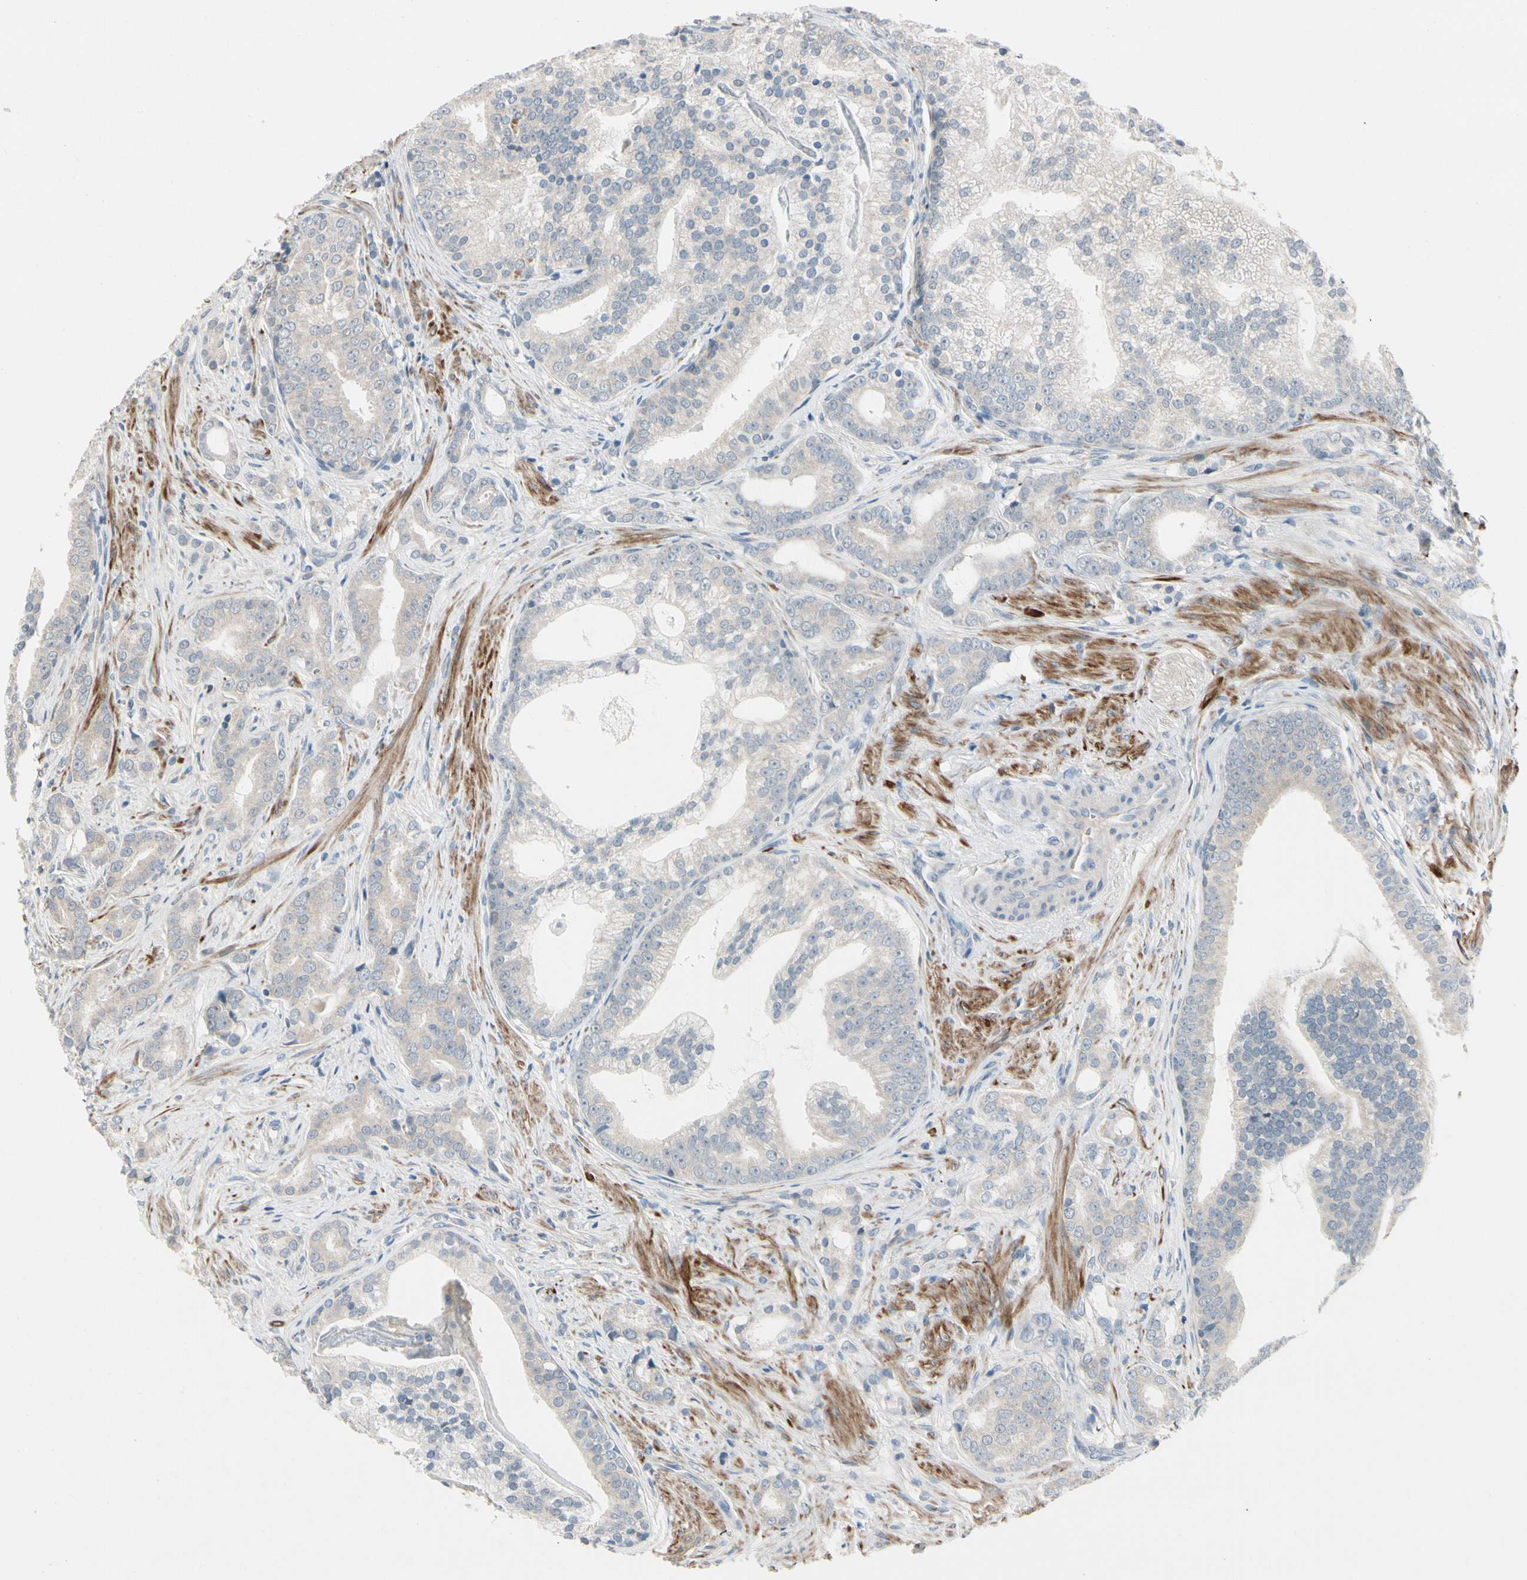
{"staining": {"intensity": "negative", "quantity": "none", "location": "none"}, "tissue": "prostate cancer", "cell_type": "Tumor cells", "image_type": "cancer", "snomed": [{"axis": "morphology", "description": "Adenocarcinoma, Low grade"}, {"axis": "topography", "description": "Prostate"}], "caption": "A photomicrograph of human prostate low-grade adenocarcinoma is negative for staining in tumor cells.", "gene": "SLC27A6", "patient": {"sex": "male", "age": 58}}